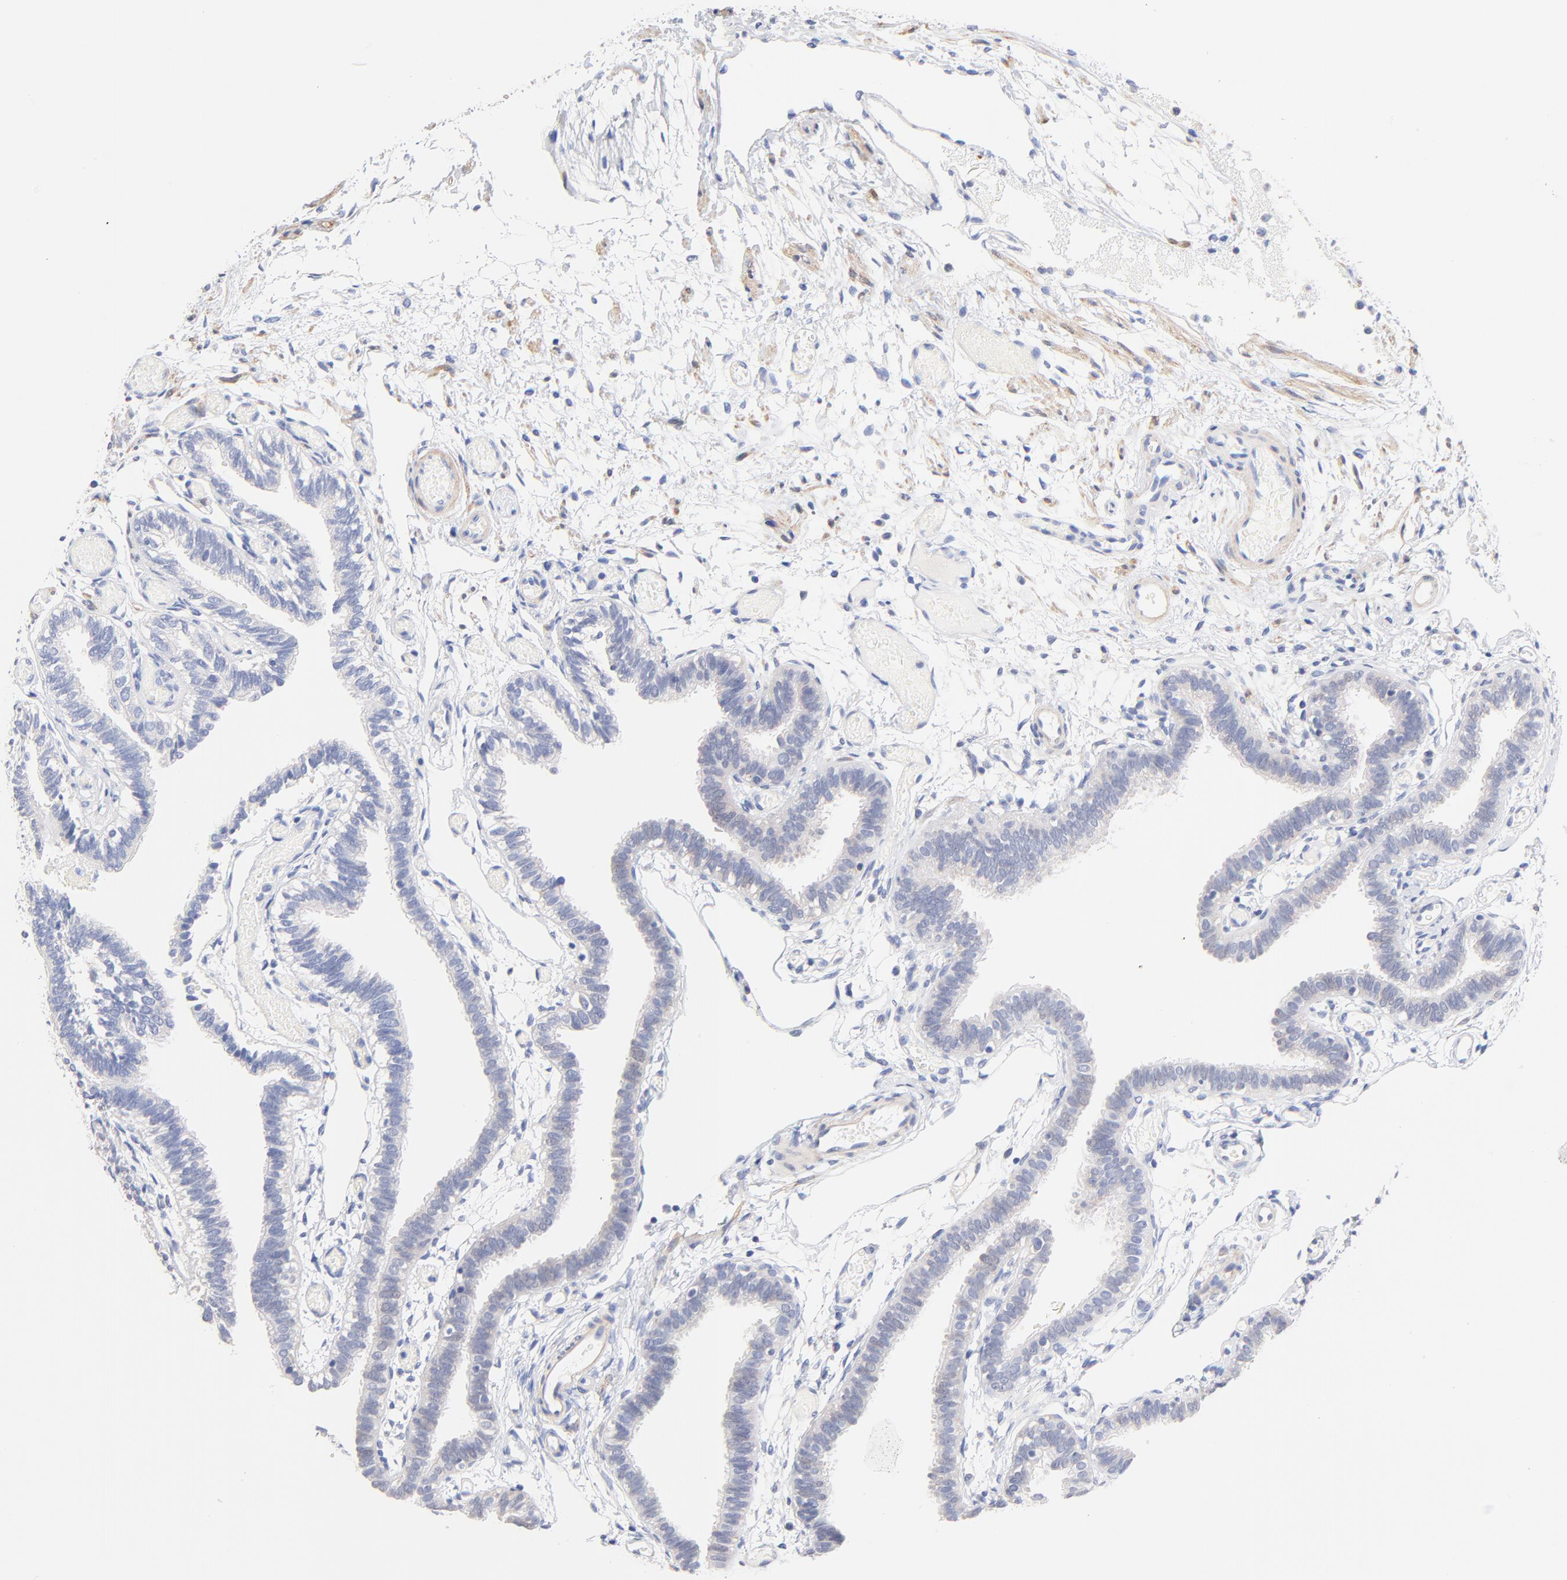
{"staining": {"intensity": "negative", "quantity": "none", "location": "none"}, "tissue": "fallopian tube", "cell_type": "Glandular cells", "image_type": "normal", "snomed": [{"axis": "morphology", "description": "Normal tissue, NOS"}, {"axis": "topography", "description": "Fallopian tube"}], "caption": "This is an immunohistochemistry (IHC) histopathology image of normal fallopian tube. There is no staining in glandular cells.", "gene": "TWNK", "patient": {"sex": "female", "age": 29}}